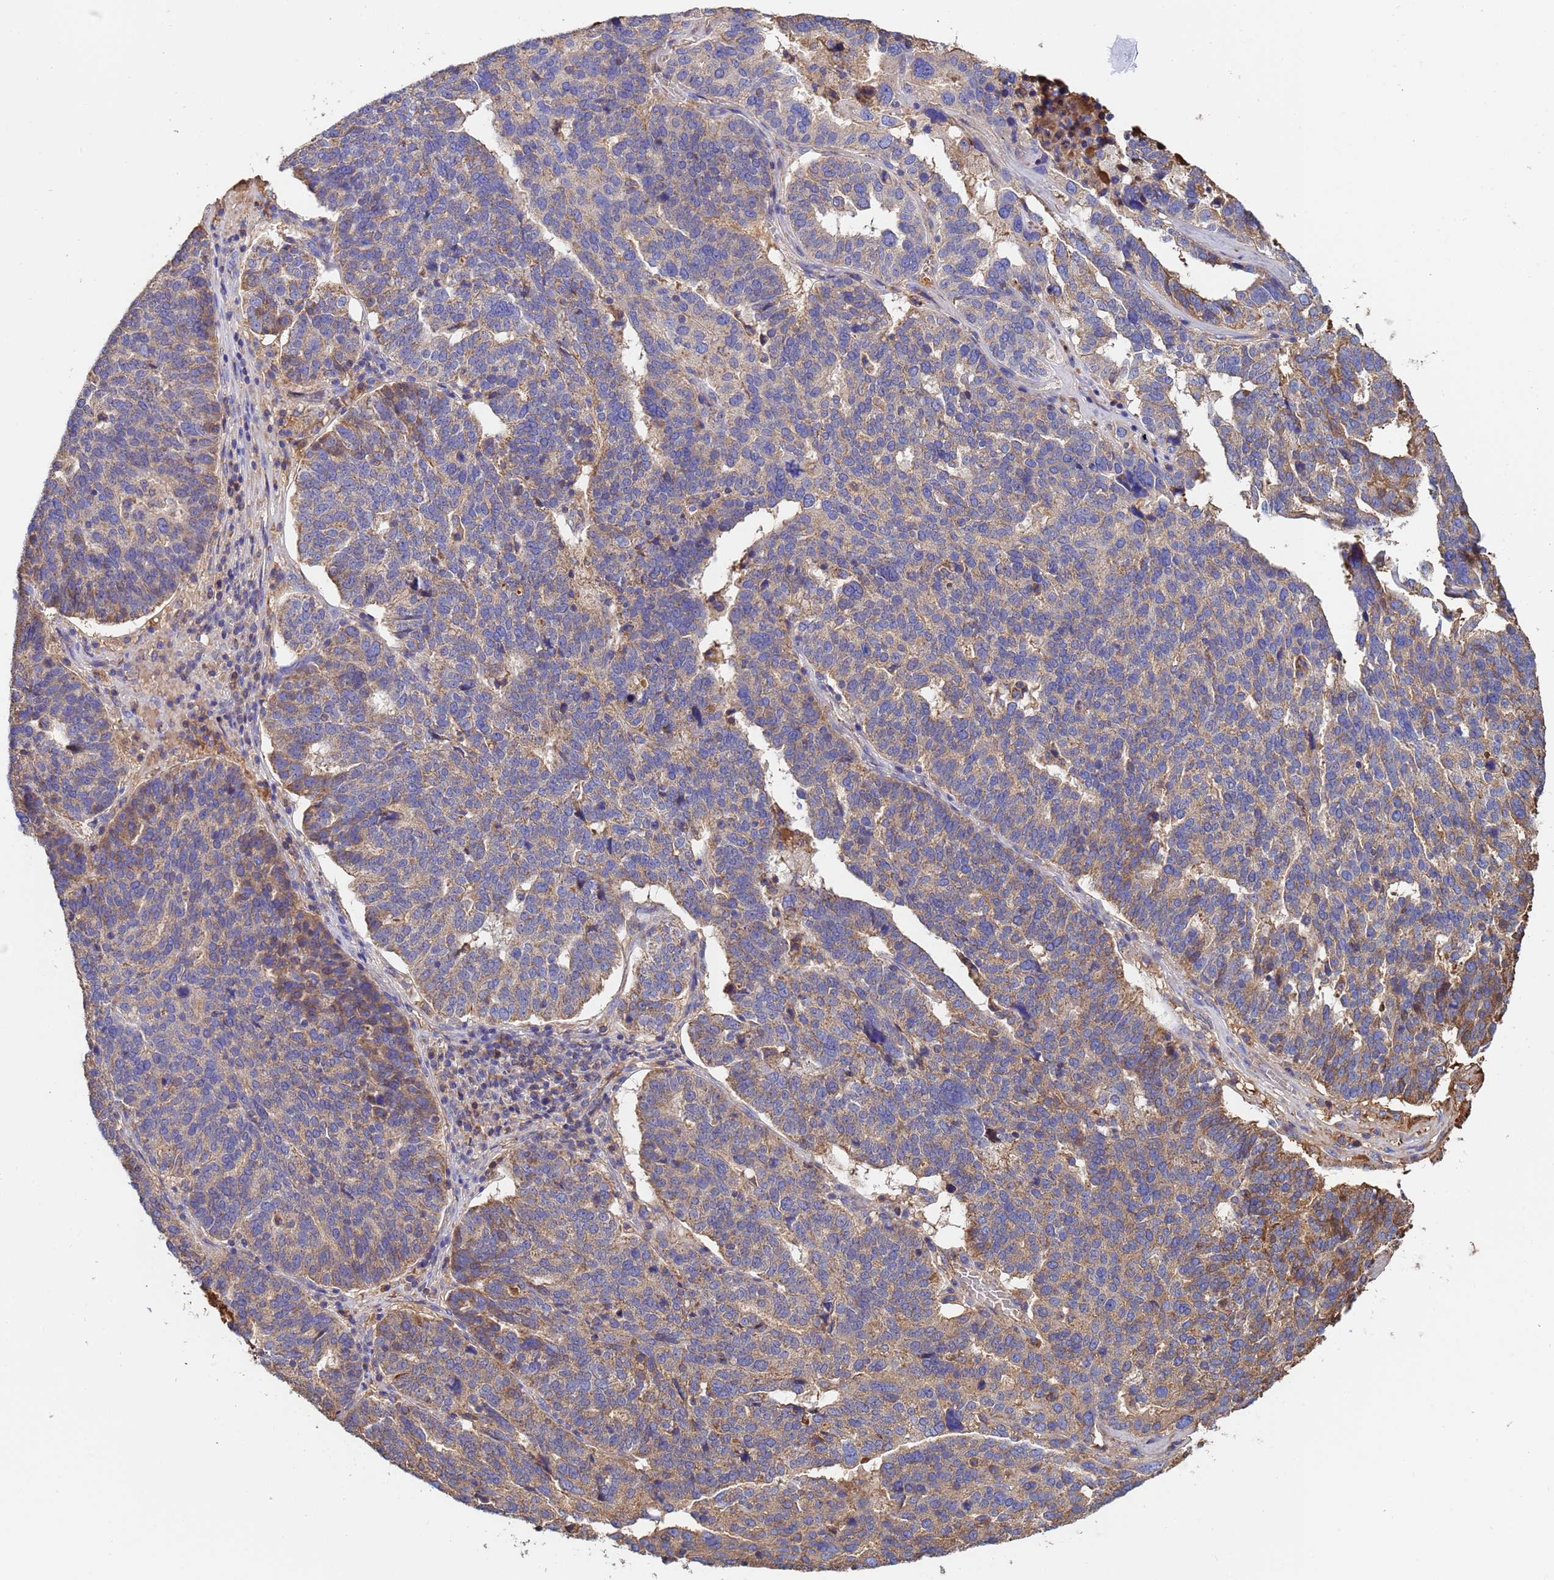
{"staining": {"intensity": "moderate", "quantity": "<25%", "location": "cytoplasmic/membranous"}, "tissue": "ovarian cancer", "cell_type": "Tumor cells", "image_type": "cancer", "snomed": [{"axis": "morphology", "description": "Cystadenocarcinoma, serous, NOS"}, {"axis": "topography", "description": "Ovary"}], "caption": "Tumor cells show moderate cytoplasmic/membranous expression in approximately <25% of cells in ovarian serous cystadenocarcinoma. (IHC, brightfield microscopy, high magnification).", "gene": "GLUD1", "patient": {"sex": "female", "age": 59}}